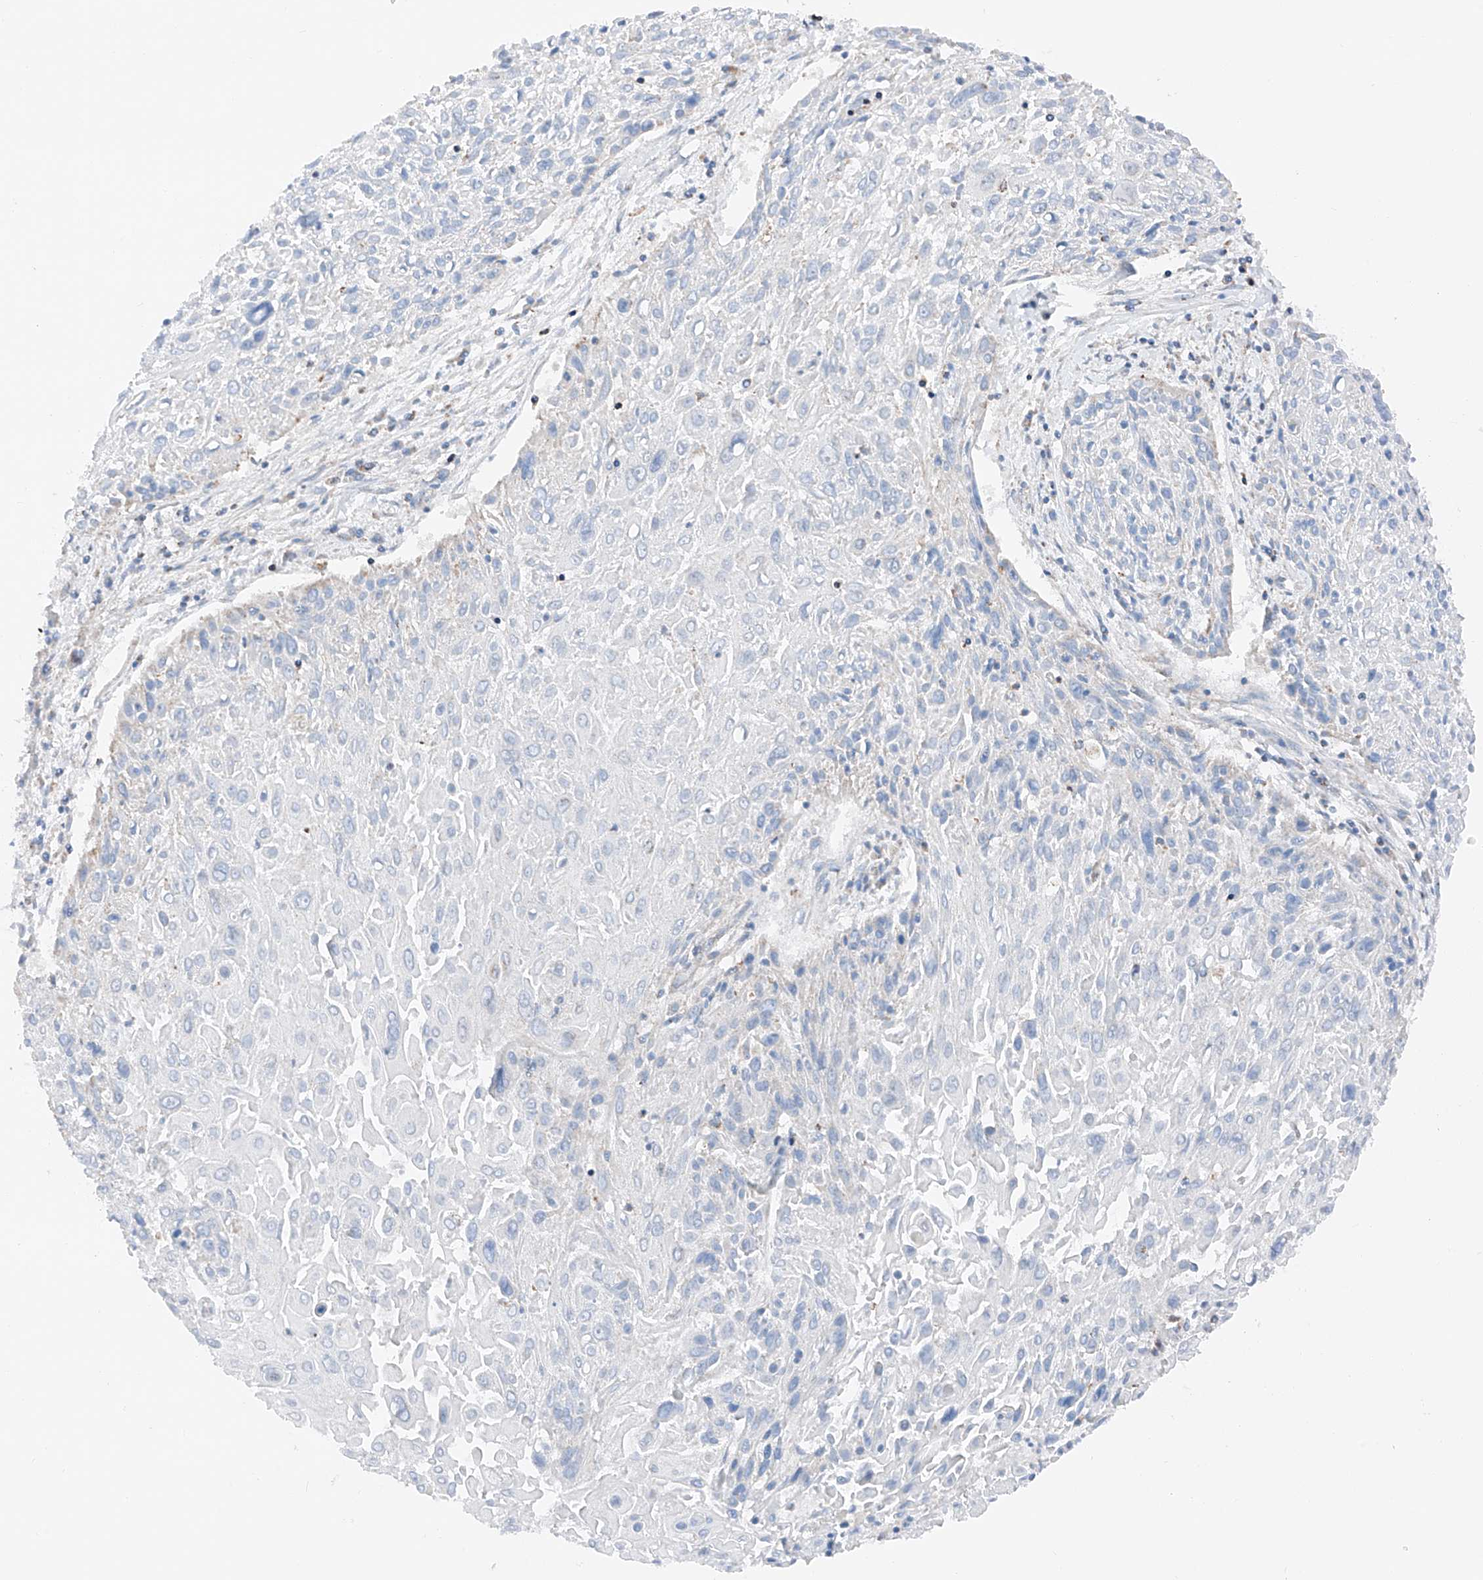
{"staining": {"intensity": "negative", "quantity": "none", "location": "none"}, "tissue": "cervical cancer", "cell_type": "Tumor cells", "image_type": "cancer", "snomed": [{"axis": "morphology", "description": "Squamous cell carcinoma, NOS"}, {"axis": "topography", "description": "Cervix"}], "caption": "The immunohistochemistry histopathology image has no significant expression in tumor cells of cervical cancer (squamous cell carcinoma) tissue. (Brightfield microscopy of DAB IHC at high magnification).", "gene": "MRAP", "patient": {"sex": "female", "age": 51}}